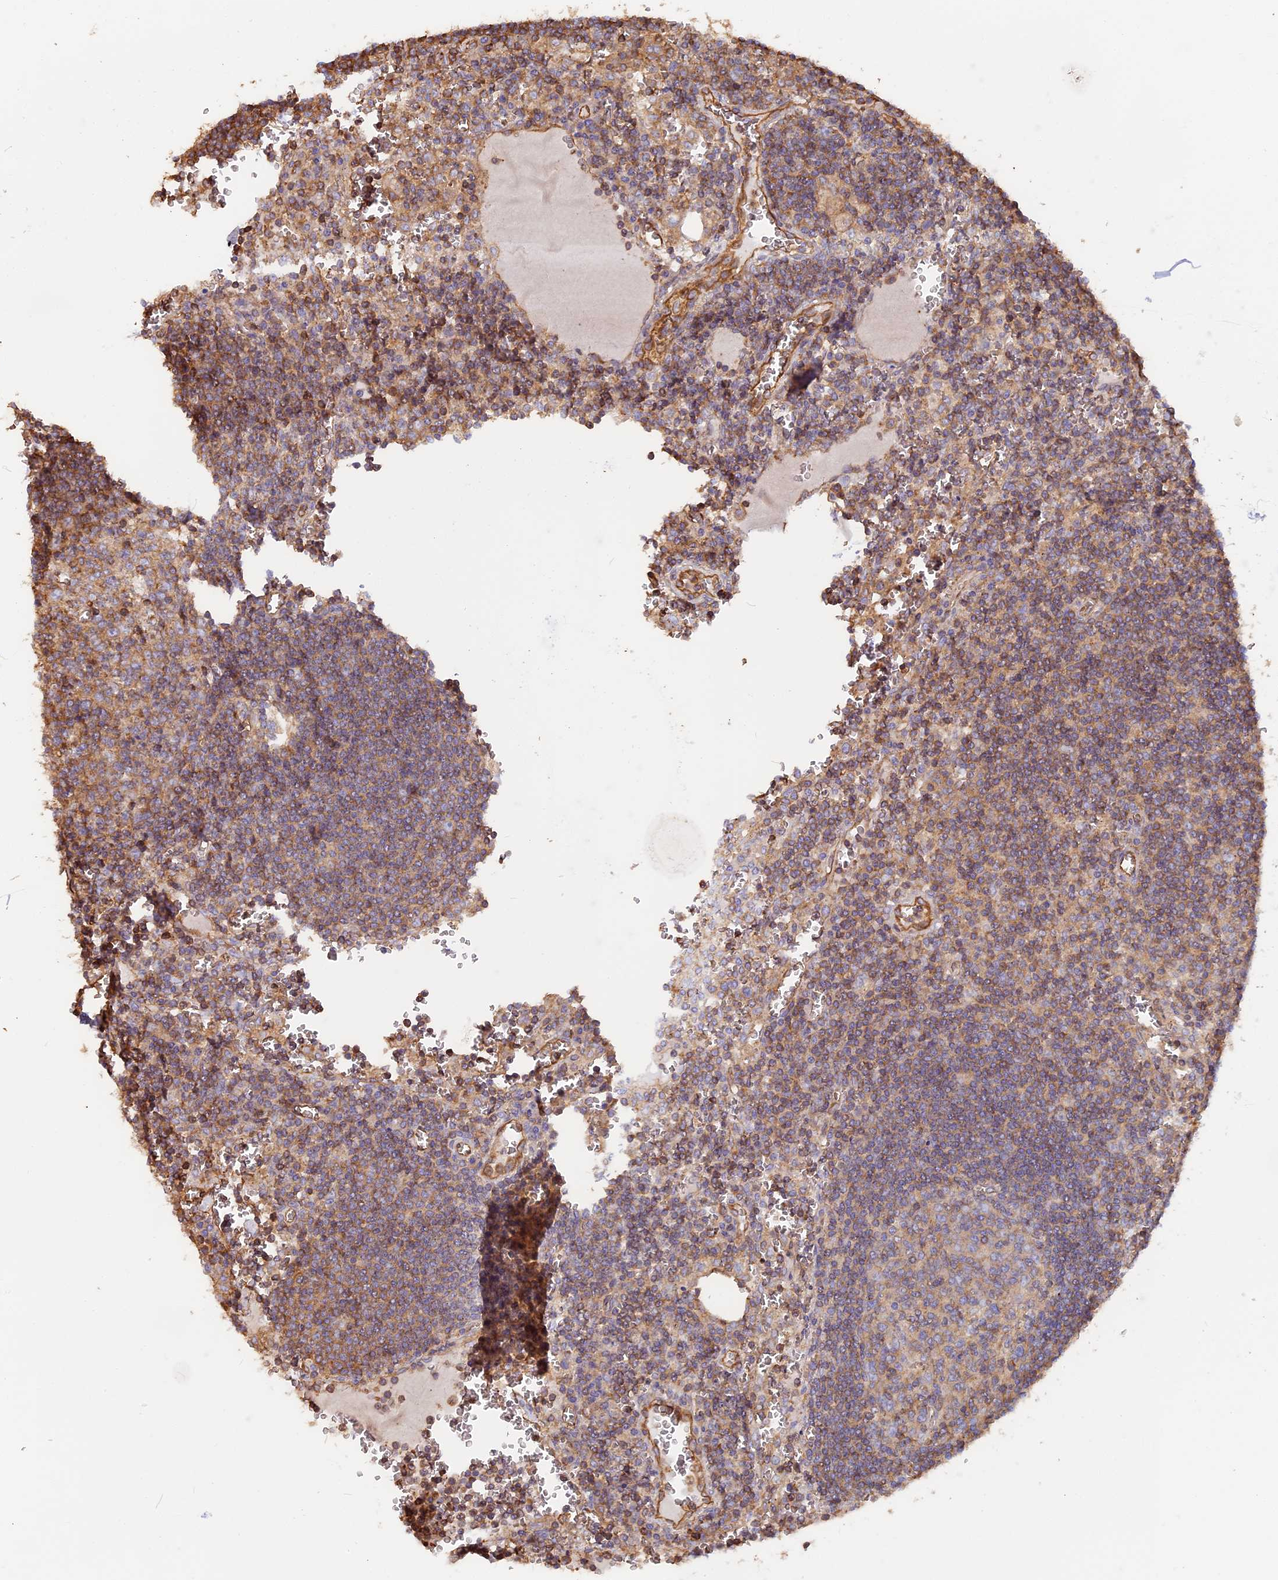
{"staining": {"intensity": "weak", "quantity": "25%-75%", "location": "cytoplasmic/membranous"}, "tissue": "lymph node", "cell_type": "Germinal center cells", "image_type": "normal", "snomed": [{"axis": "morphology", "description": "Normal tissue, NOS"}, {"axis": "topography", "description": "Lymph node"}], "caption": "Normal lymph node demonstrates weak cytoplasmic/membranous staining in about 25%-75% of germinal center cells, visualized by immunohistochemistry. (DAB (3,3'-diaminobenzidine) IHC with brightfield microscopy, high magnification).", "gene": "VPS18", "patient": {"sex": "female", "age": 73}}